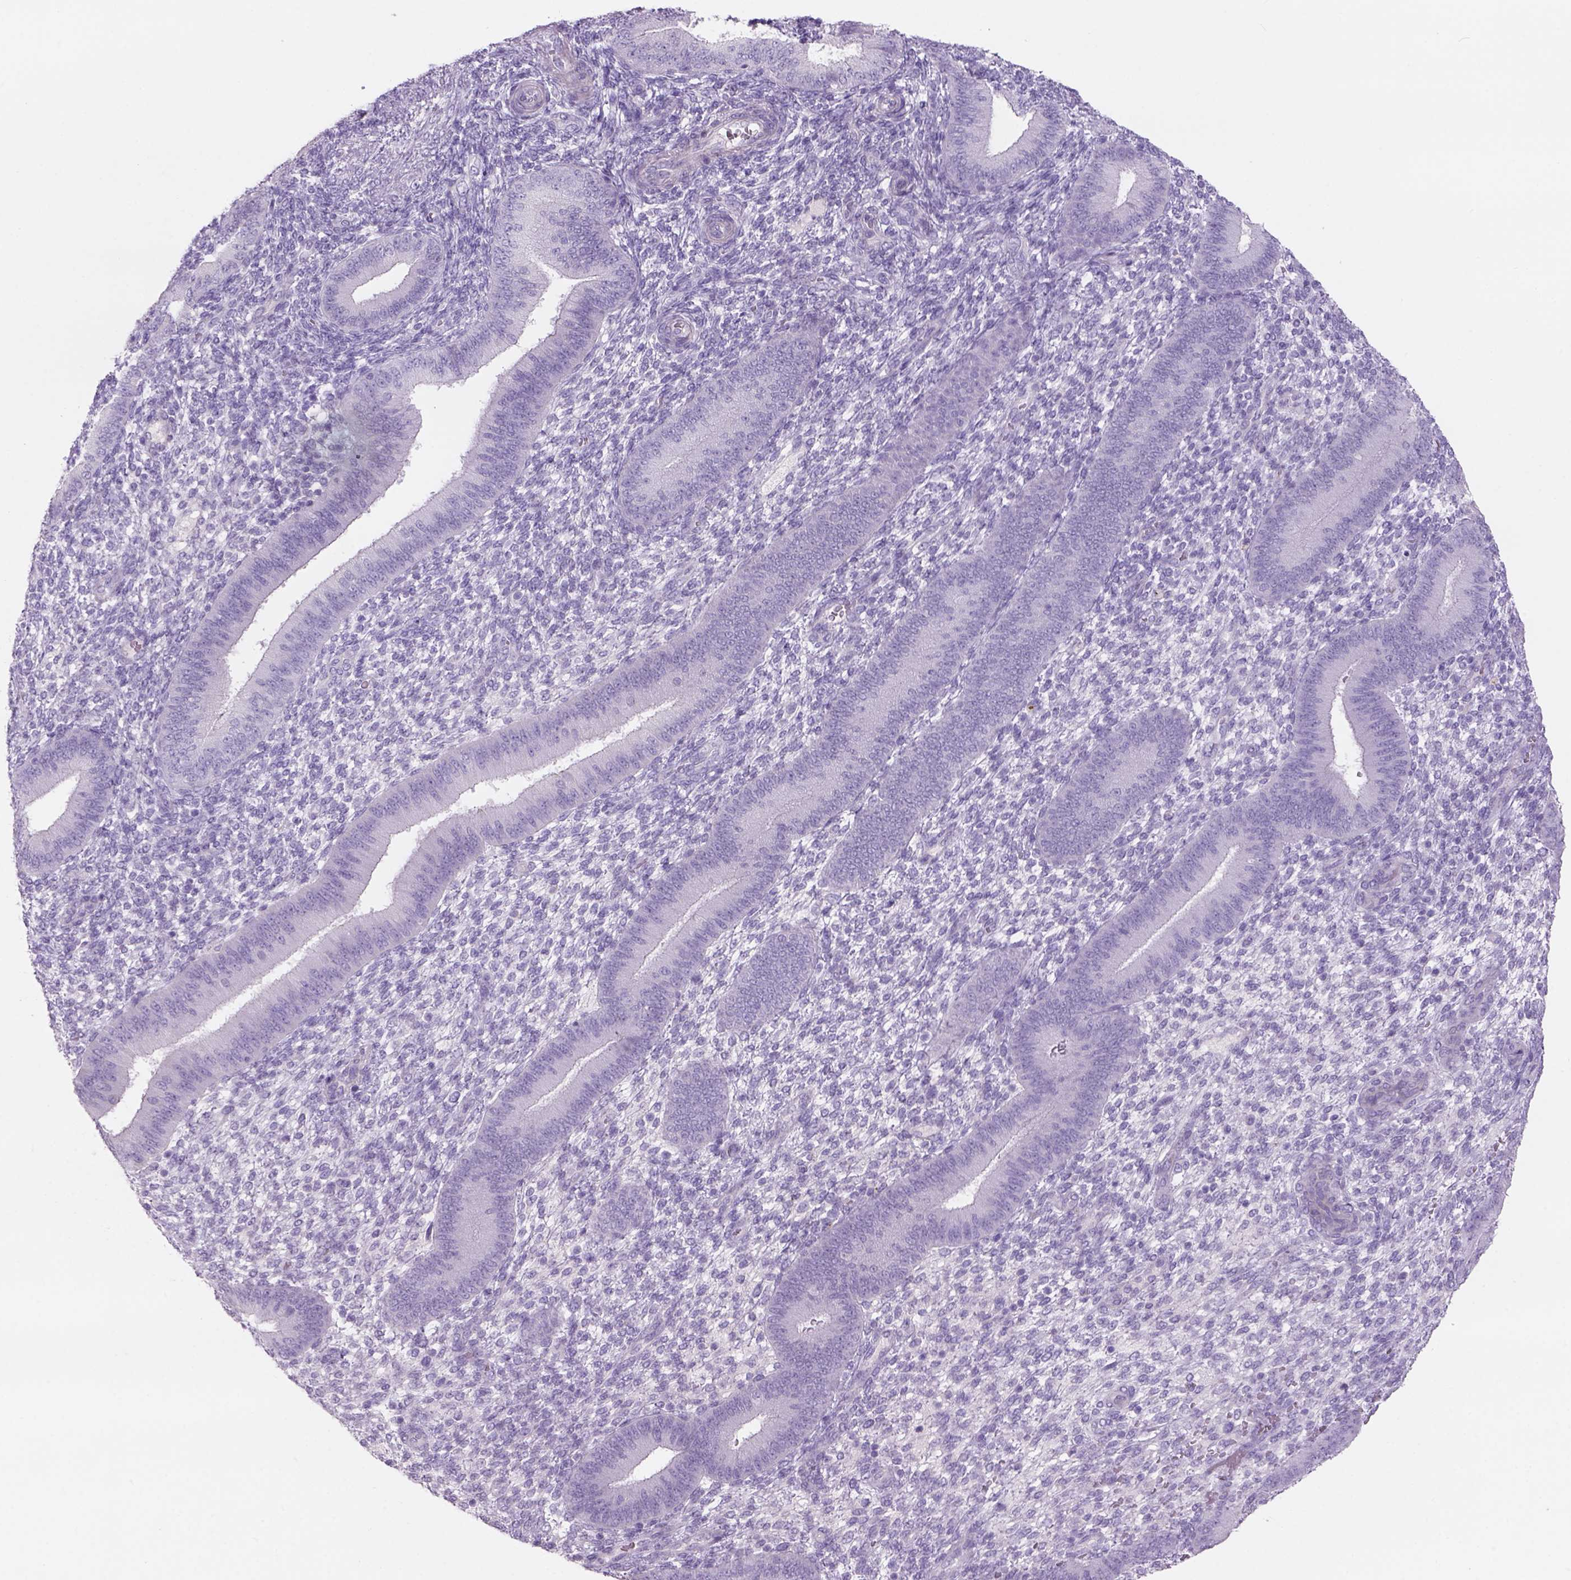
{"staining": {"intensity": "negative", "quantity": "none", "location": "none"}, "tissue": "endometrium", "cell_type": "Cells in endometrial stroma", "image_type": "normal", "snomed": [{"axis": "morphology", "description": "Normal tissue, NOS"}, {"axis": "topography", "description": "Endometrium"}], "caption": "Image shows no significant protein staining in cells in endometrial stroma of benign endometrium. (DAB (3,3'-diaminobenzidine) immunohistochemistry (IHC), high magnification).", "gene": "TENM4", "patient": {"sex": "female", "age": 39}}